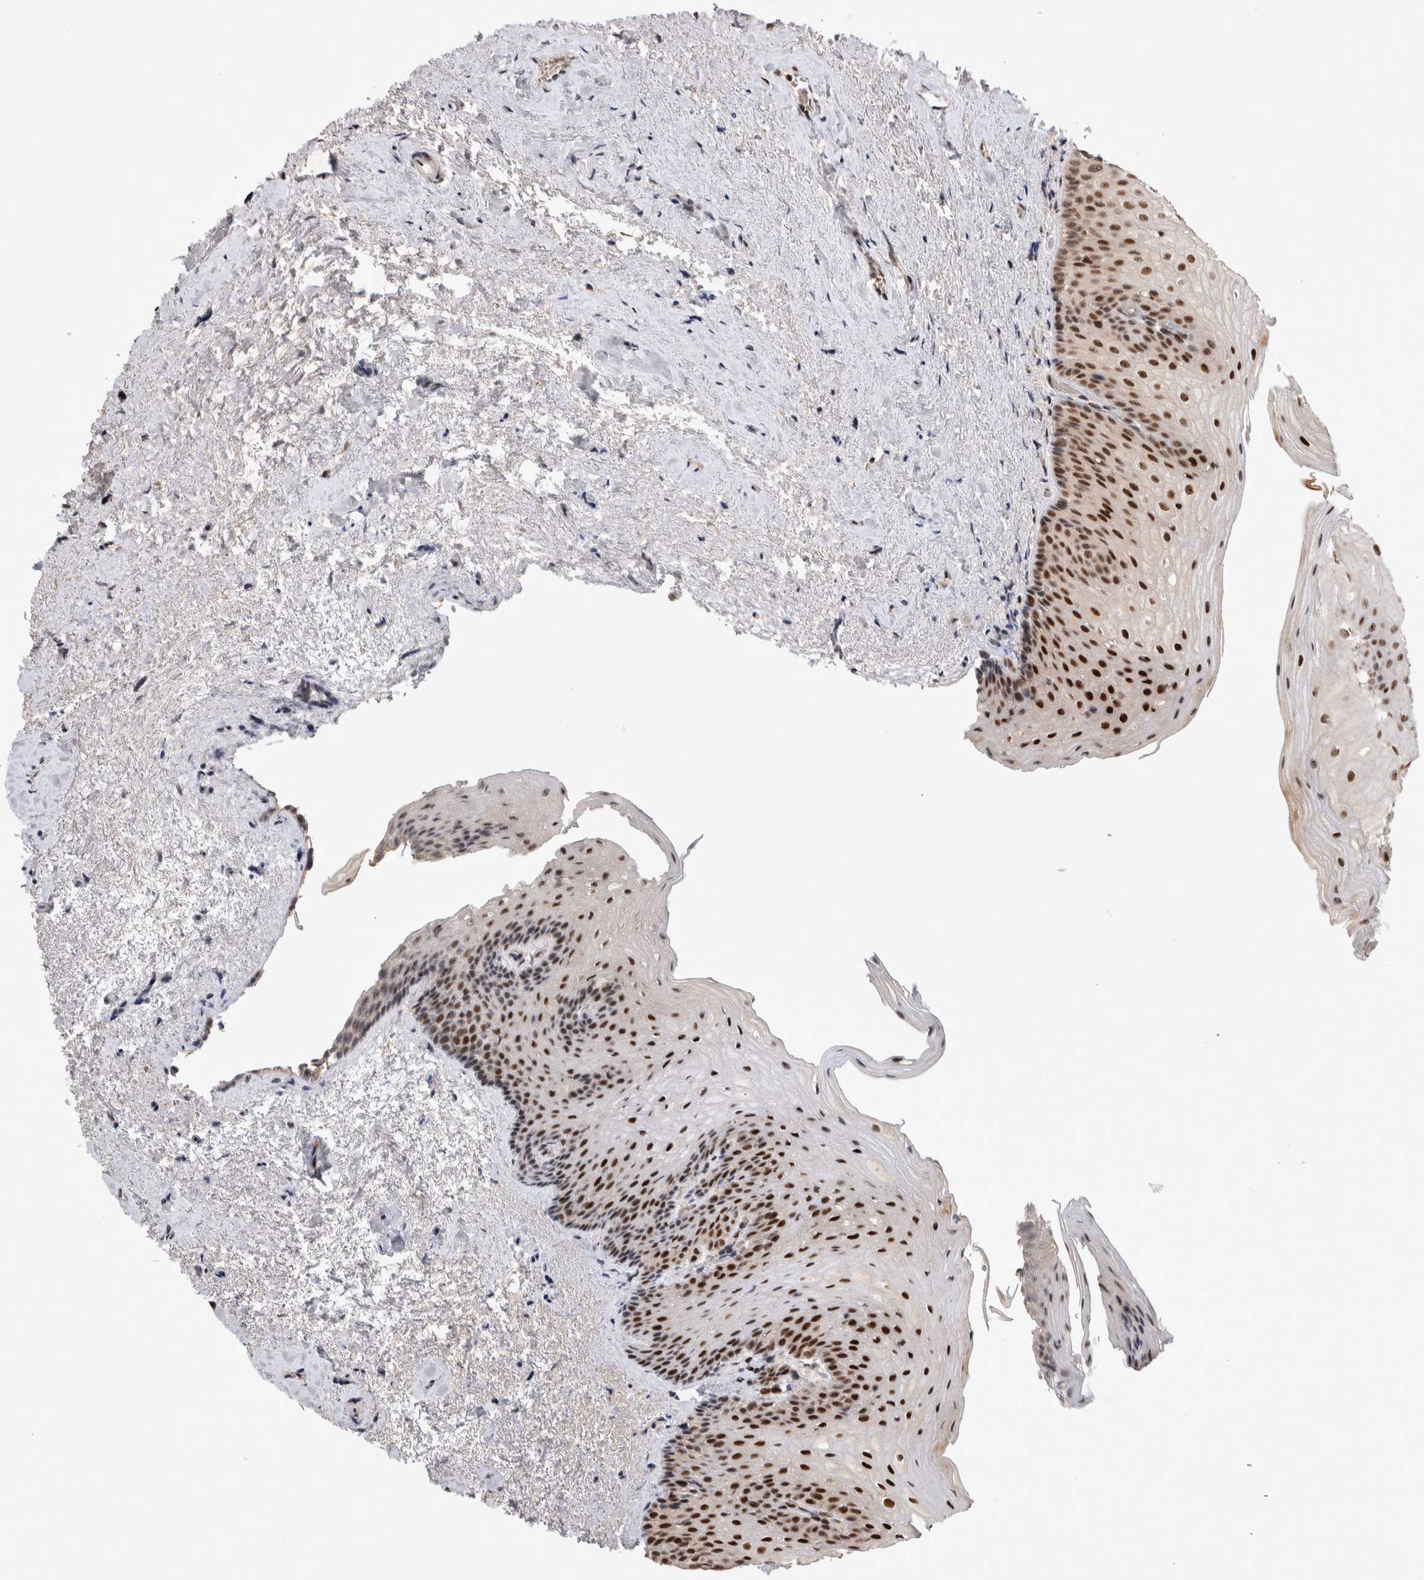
{"staining": {"intensity": "strong", "quantity": ">75%", "location": "nuclear"}, "tissue": "urinary bladder", "cell_type": "Urothelial cells", "image_type": "normal", "snomed": [{"axis": "morphology", "description": "Normal tissue, NOS"}, {"axis": "topography", "description": "Urinary bladder"}], "caption": "Strong nuclear staining for a protein is seen in about >75% of urothelial cells of unremarkable urinary bladder using IHC.", "gene": "HESX1", "patient": {"sex": "female", "age": 67}}